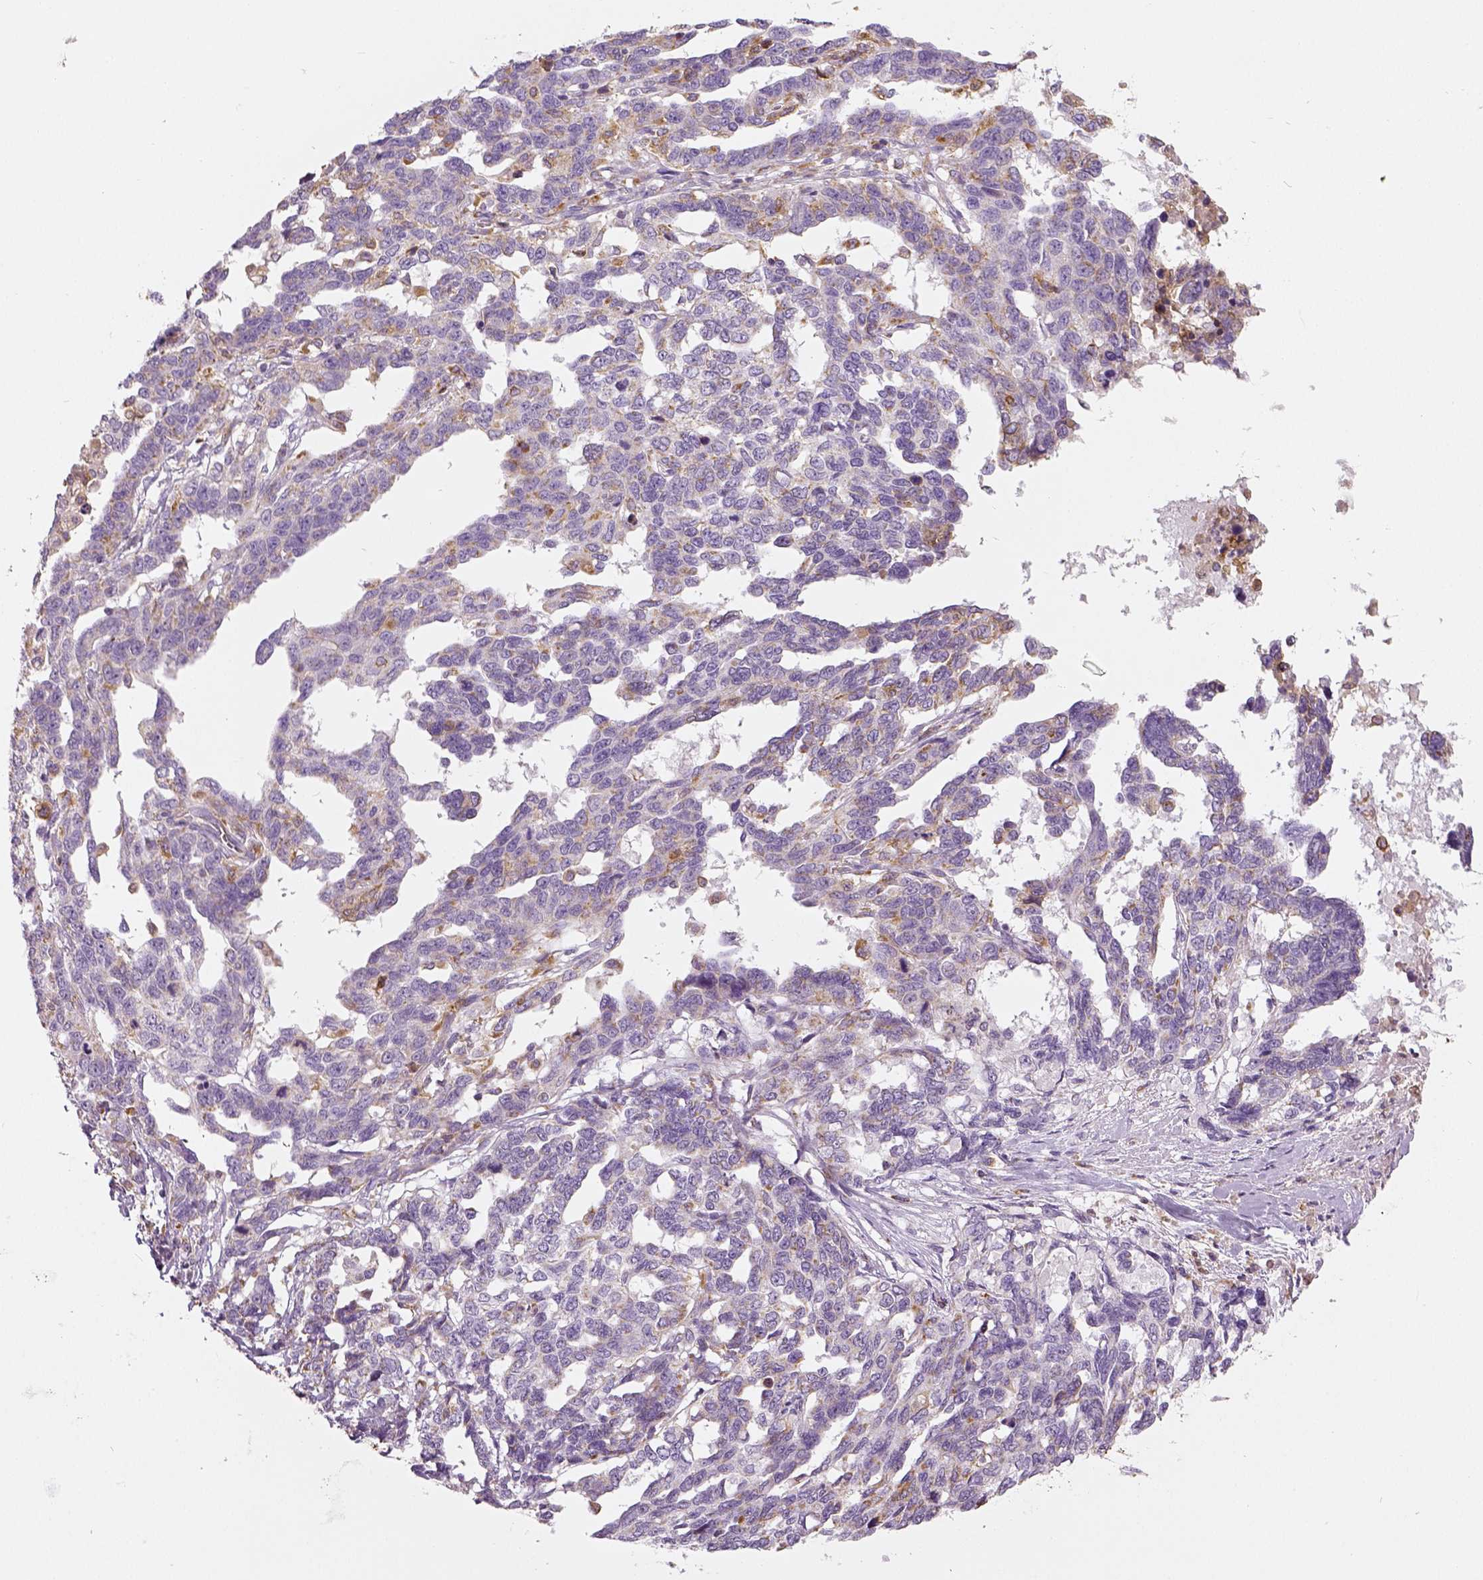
{"staining": {"intensity": "strong", "quantity": "<25%", "location": "cytoplasmic/membranous"}, "tissue": "ovarian cancer", "cell_type": "Tumor cells", "image_type": "cancer", "snomed": [{"axis": "morphology", "description": "Cystadenocarcinoma, serous, NOS"}, {"axis": "topography", "description": "Ovary"}], "caption": "Ovarian cancer stained for a protein (brown) reveals strong cytoplasmic/membranous positive expression in approximately <25% of tumor cells.", "gene": "PGAM5", "patient": {"sex": "female", "age": 69}}